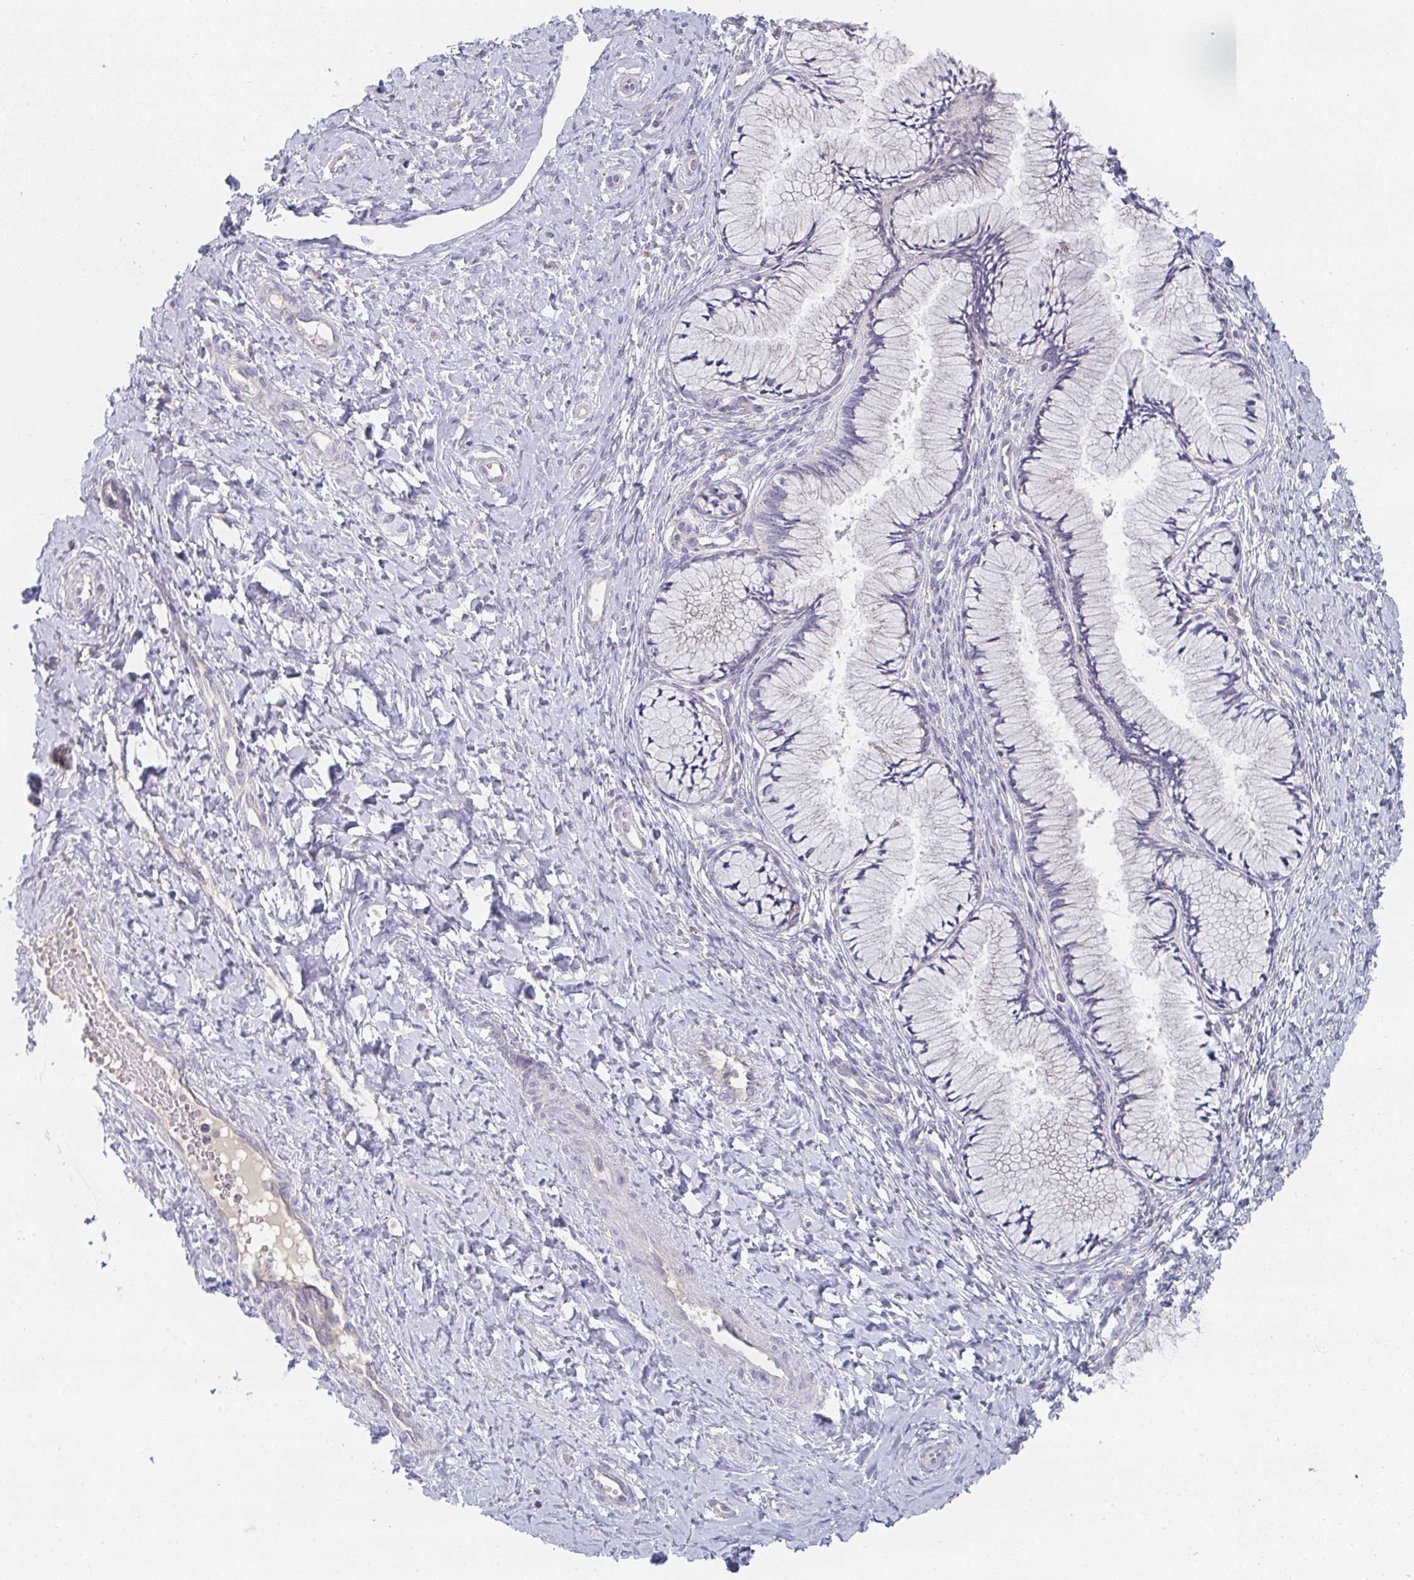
{"staining": {"intensity": "negative", "quantity": "none", "location": "none"}, "tissue": "cervix", "cell_type": "Glandular cells", "image_type": "normal", "snomed": [{"axis": "morphology", "description": "Normal tissue, NOS"}, {"axis": "topography", "description": "Cervix"}], "caption": "Glandular cells are negative for protein expression in benign human cervix. (Stains: DAB IHC with hematoxylin counter stain, Microscopy: brightfield microscopy at high magnification).", "gene": "CHMP5", "patient": {"sex": "female", "age": 37}}